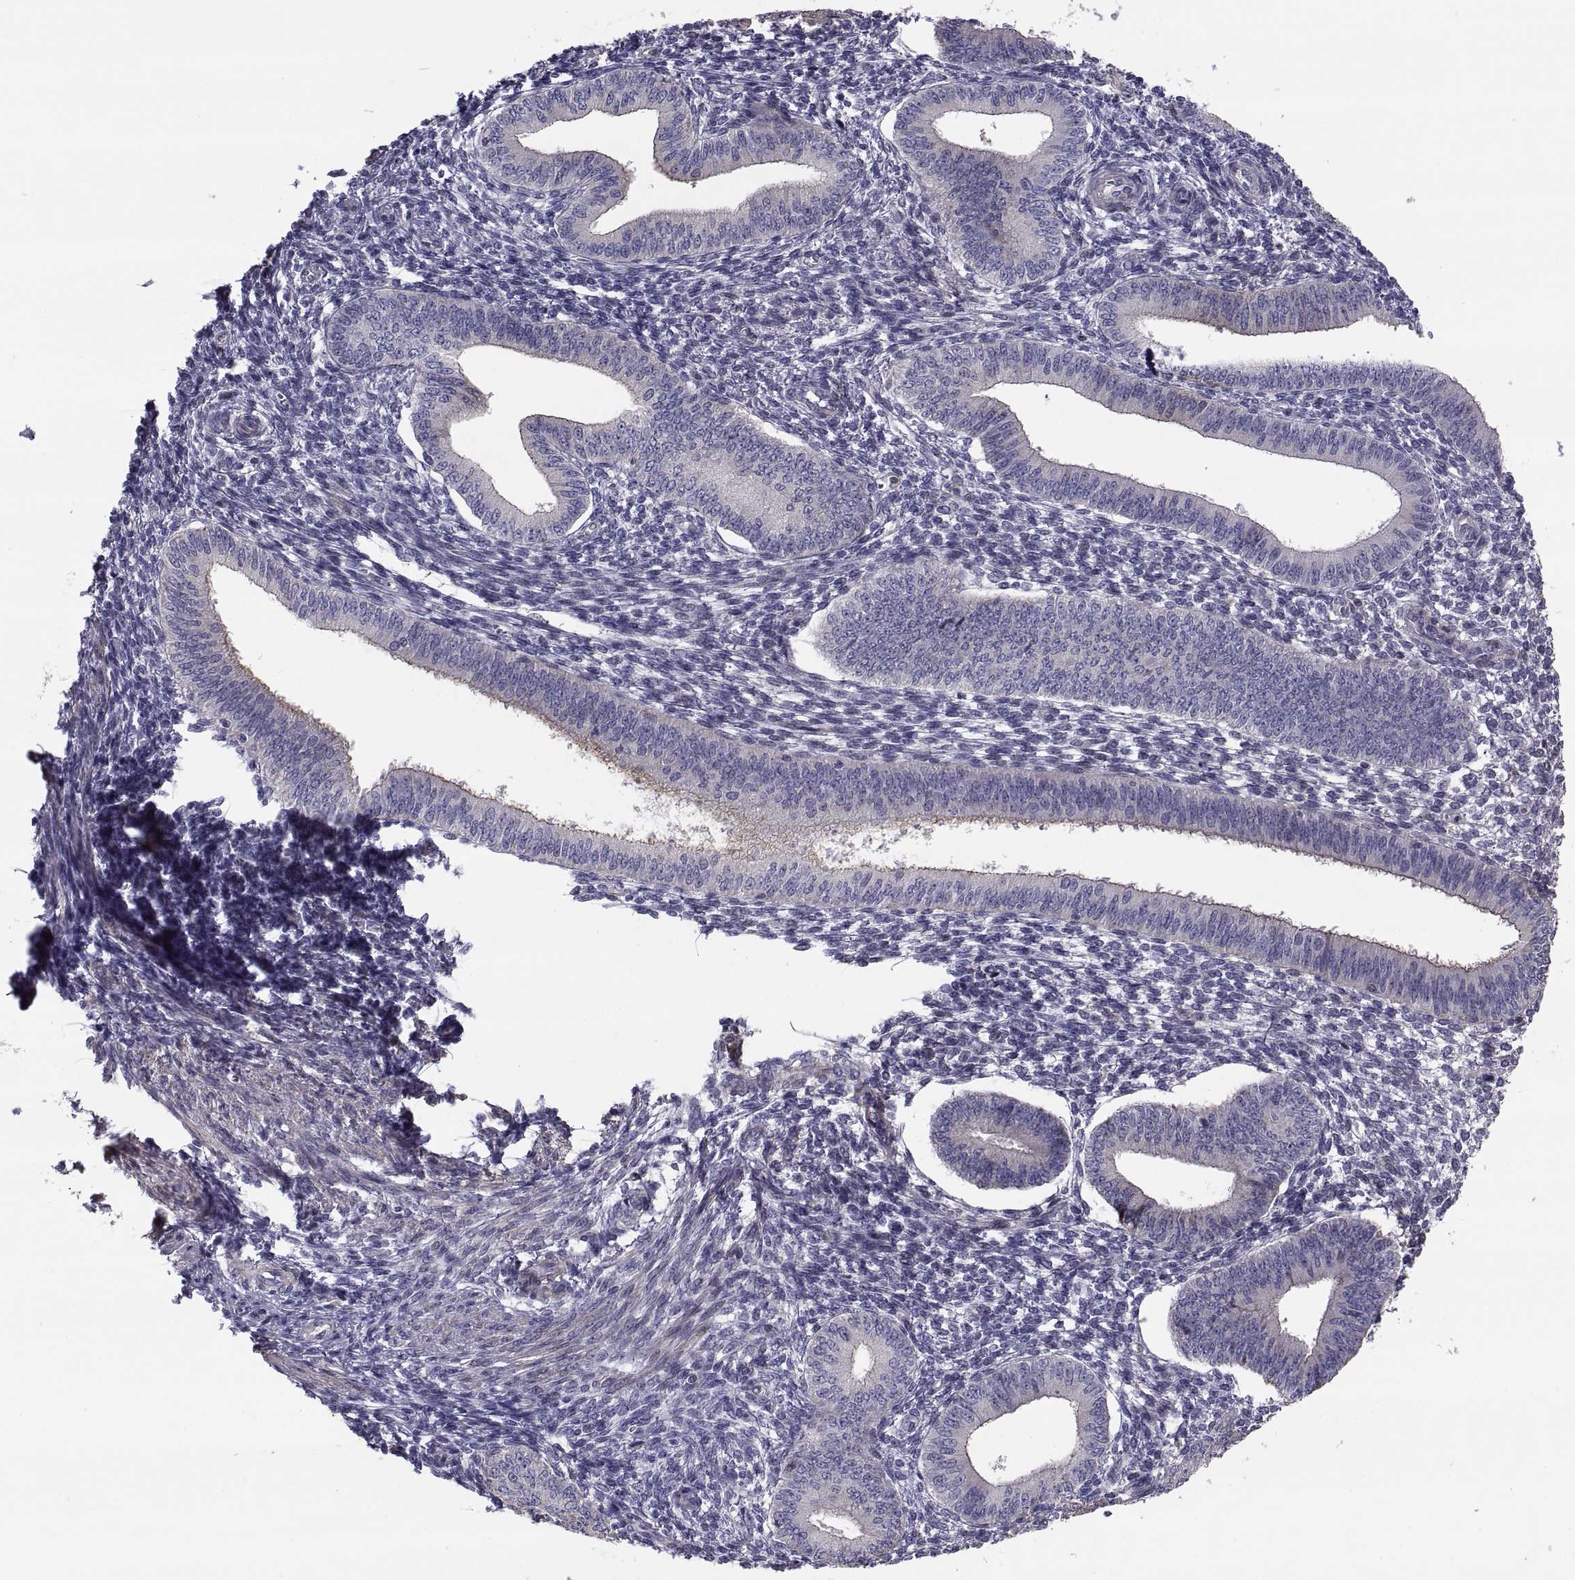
{"staining": {"intensity": "negative", "quantity": "none", "location": "none"}, "tissue": "endometrium", "cell_type": "Cells in endometrial stroma", "image_type": "normal", "snomed": [{"axis": "morphology", "description": "Normal tissue, NOS"}, {"axis": "topography", "description": "Endometrium"}], "caption": "Cells in endometrial stroma show no significant expression in unremarkable endometrium. The staining is performed using DAB brown chromogen with nuclei counter-stained in using hematoxylin.", "gene": "ANO1", "patient": {"sex": "female", "age": 42}}